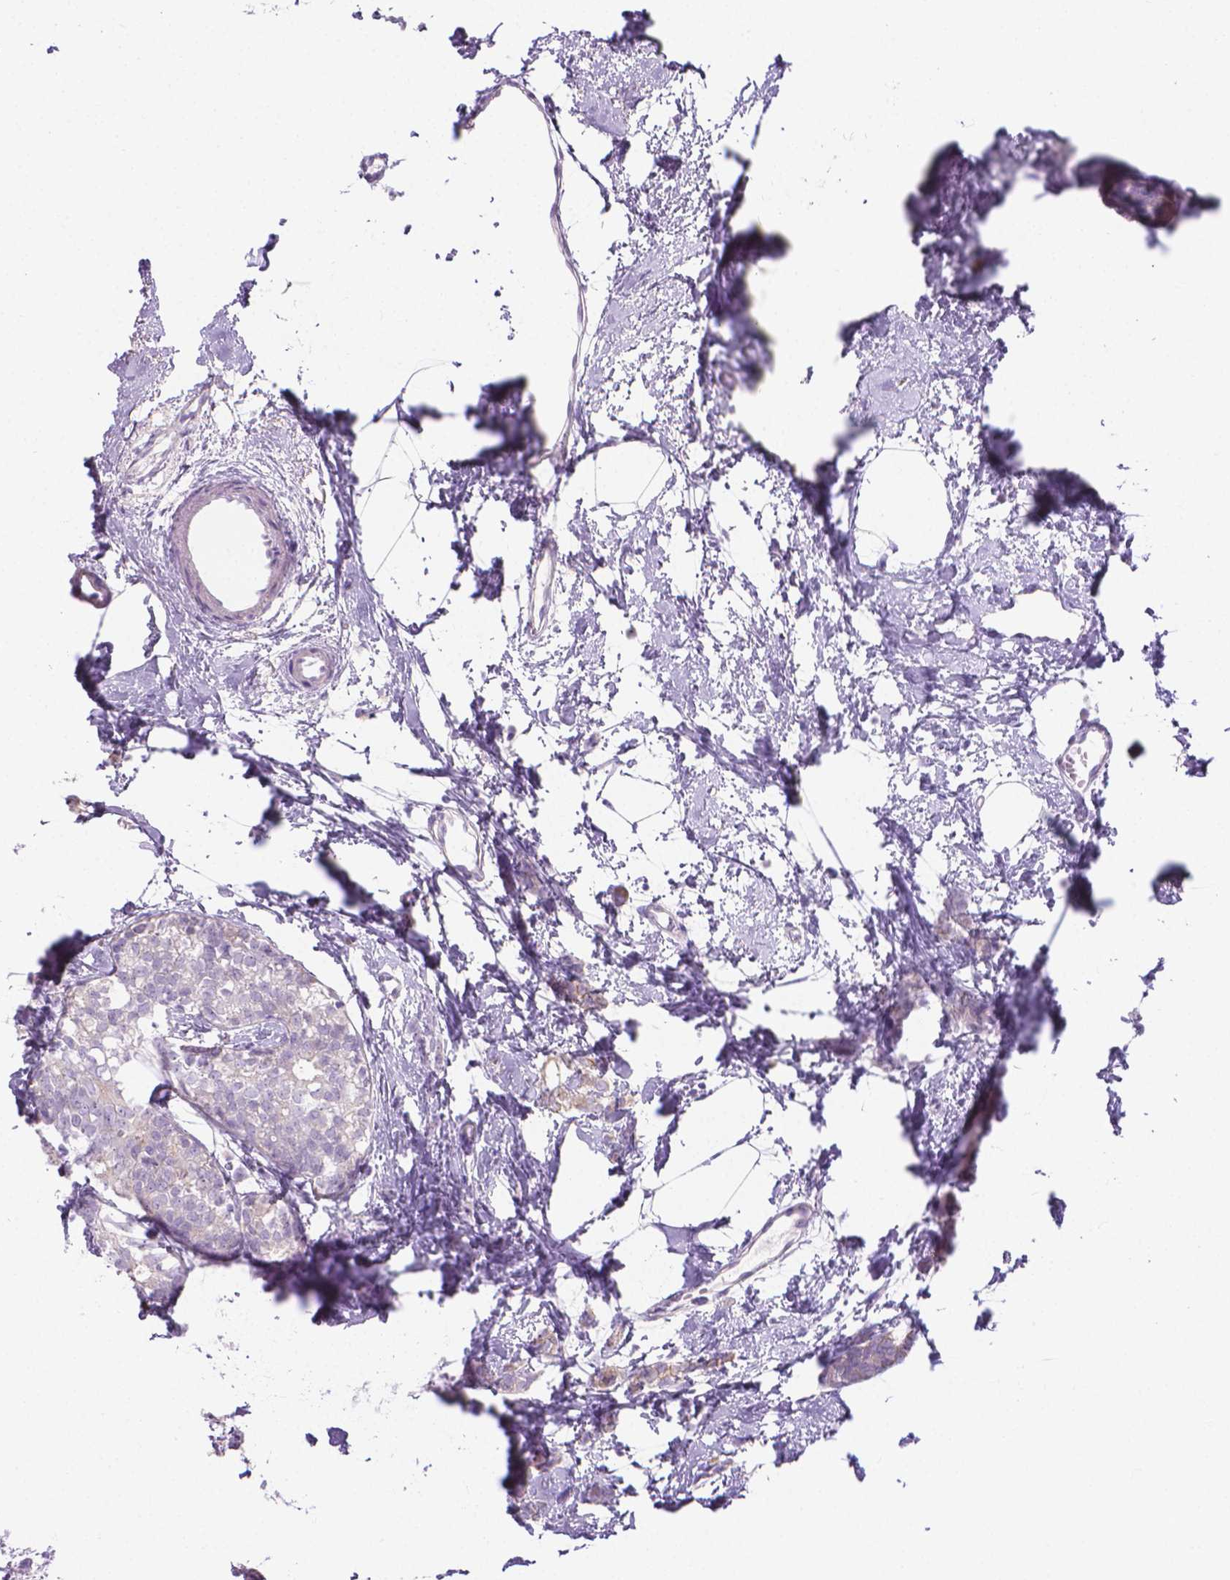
{"staining": {"intensity": "negative", "quantity": "none", "location": "none"}, "tissue": "breast cancer", "cell_type": "Tumor cells", "image_type": "cancer", "snomed": [{"axis": "morphology", "description": "Duct carcinoma"}, {"axis": "topography", "description": "Breast"}], "caption": "Tumor cells are negative for protein expression in human breast cancer.", "gene": "SPAG6", "patient": {"sex": "female", "age": 40}}